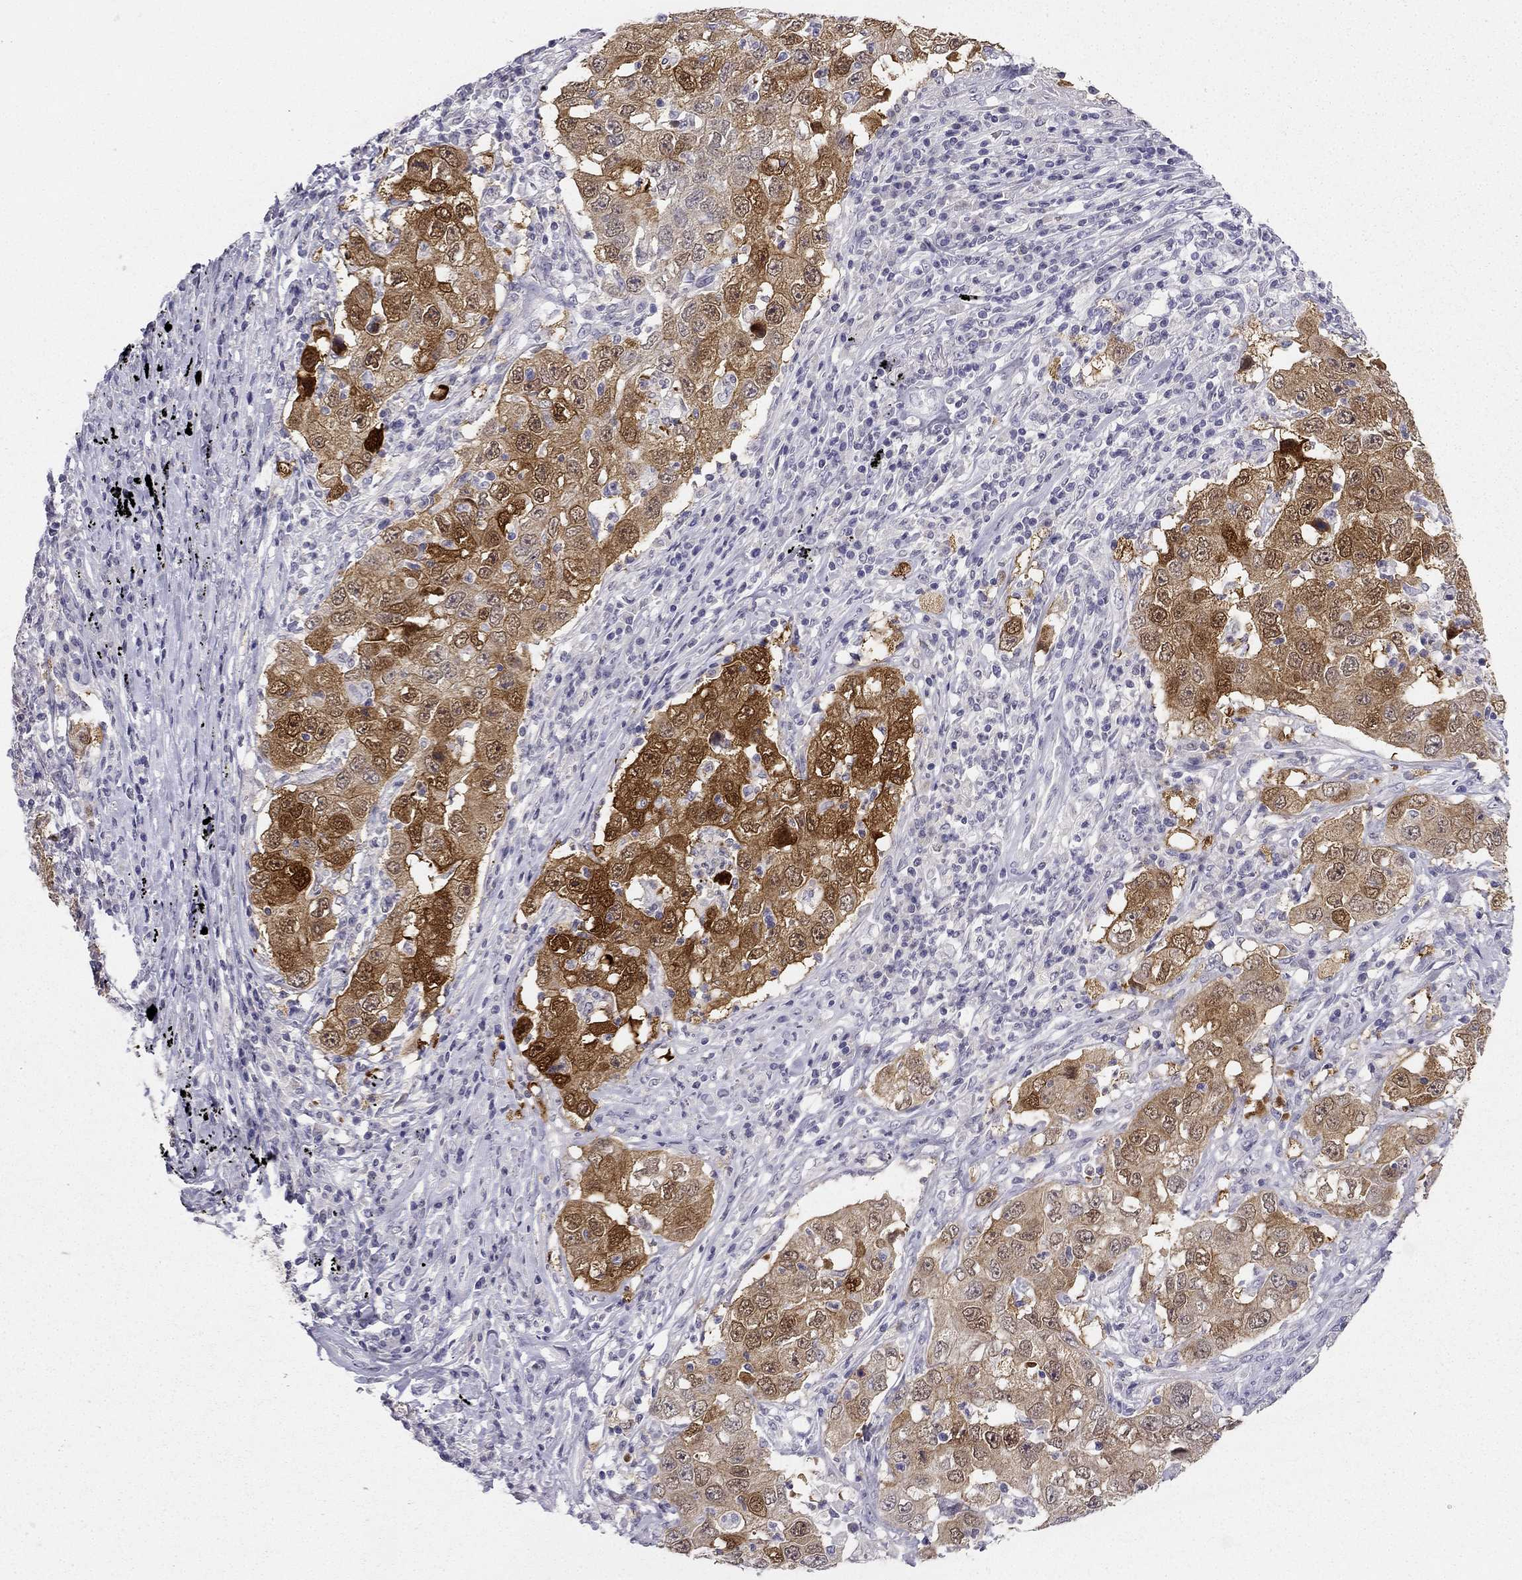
{"staining": {"intensity": "strong", "quantity": "25%-75%", "location": "cytoplasmic/membranous,nuclear"}, "tissue": "lung cancer", "cell_type": "Tumor cells", "image_type": "cancer", "snomed": [{"axis": "morphology", "description": "Adenocarcinoma, NOS"}, {"axis": "topography", "description": "Lung"}], "caption": "Lung cancer (adenocarcinoma) stained for a protein (brown) demonstrates strong cytoplasmic/membranous and nuclear positive positivity in about 25%-75% of tumor cells.", "gene": "CALB2", "patient": {"sex": "male", "age": 73}}